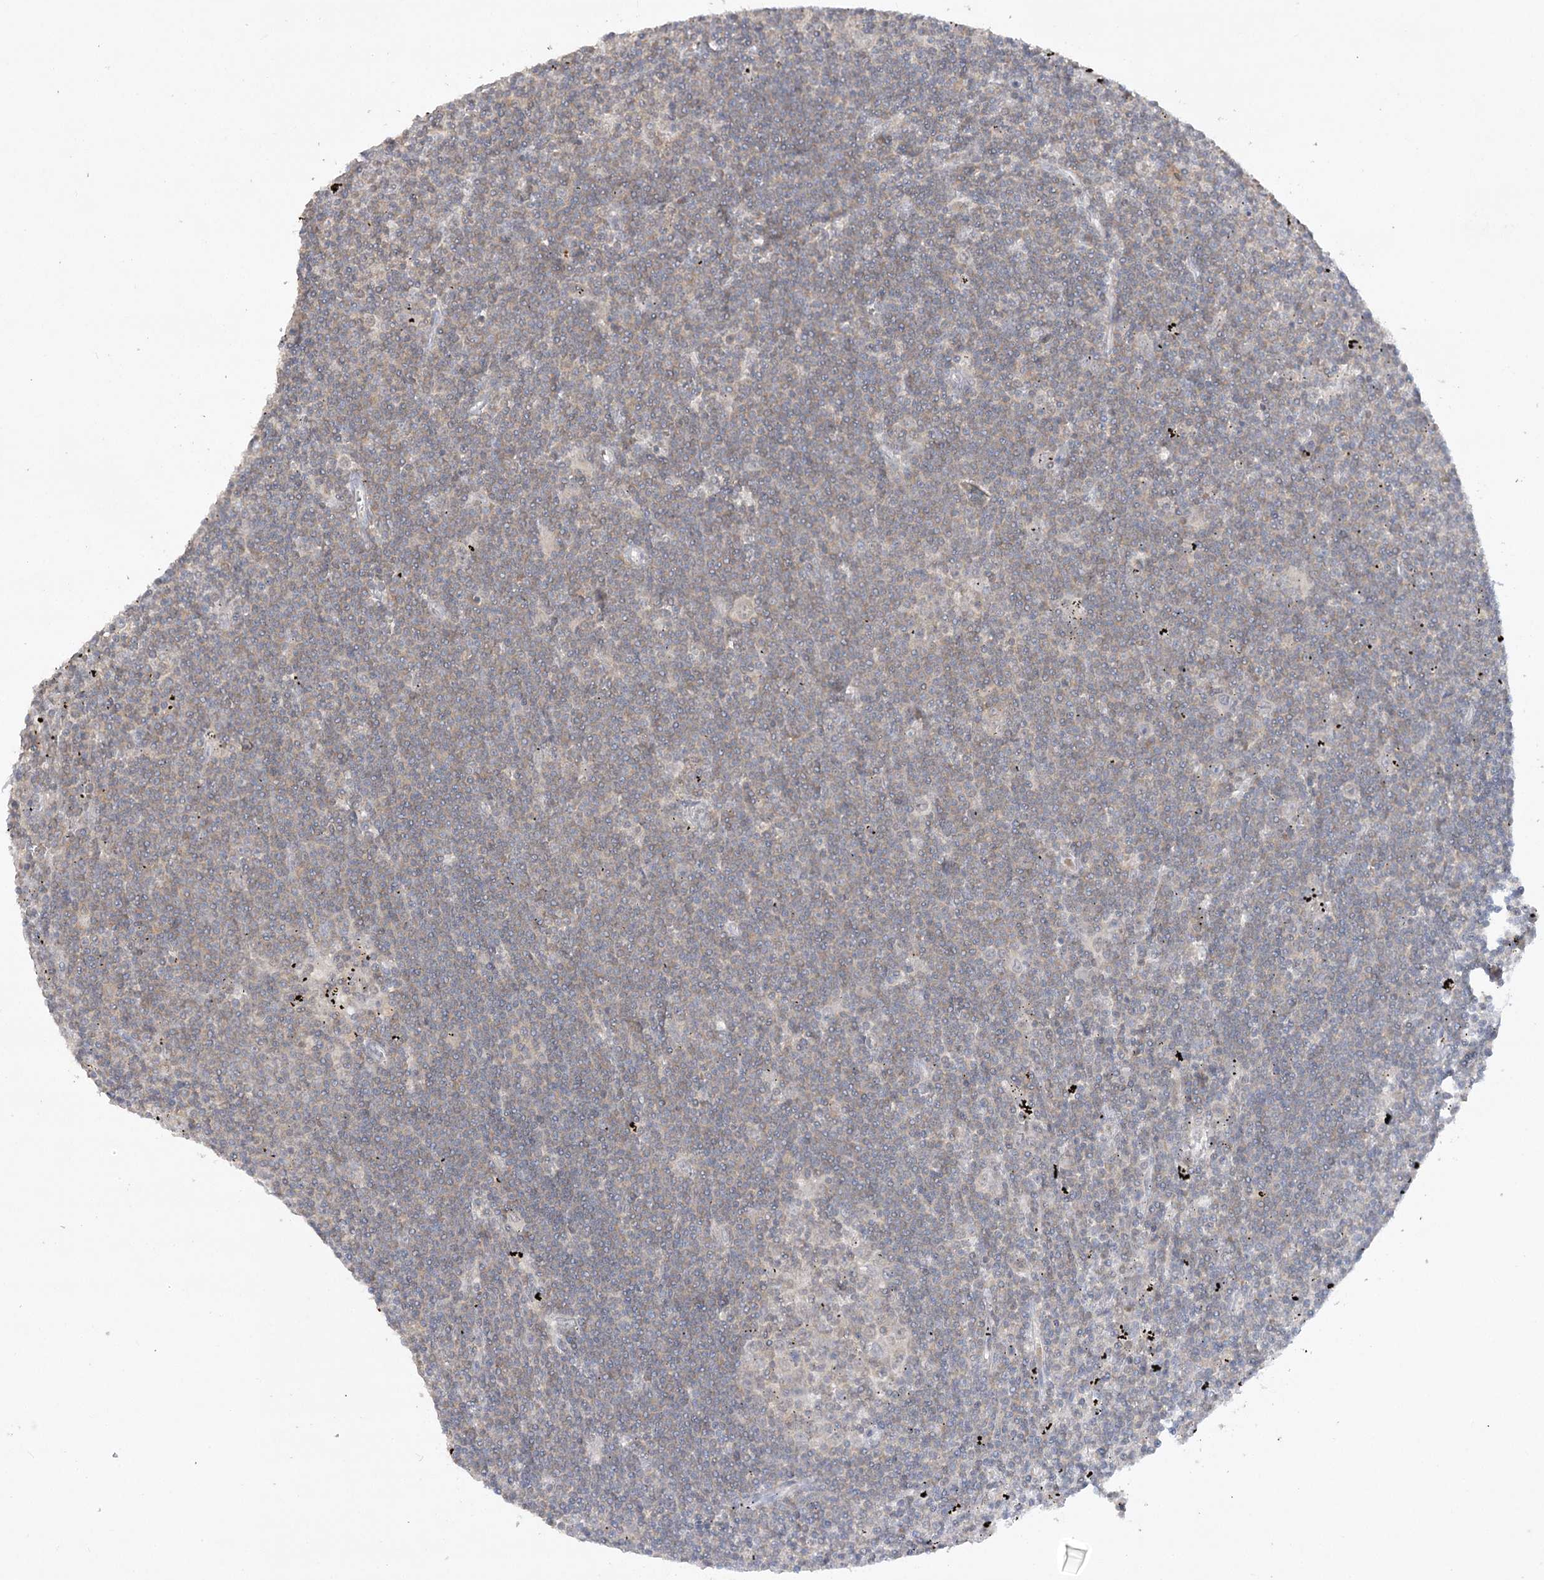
{"staining": {"intensity": "negative", "quantity": "none", "location": "none"}, "tissue": "lymphoma", "cell_type": "Tumor cells", "image_type": "cancer", "snomed": [{"axis": "morphology", "description": "Malignant lymphoma, non-Hodgkin's type, Low grade"}, {"axis": "topography", "description": "Spleen"}], "caption": "Immunohistochemistry of human low-grade malignant lymphoma, non-Hodgkin's type demonstrates no positivity in tumor cells.", "gene": "TRAF3IP1", "patient": {"sex": "male", "age": 76}}